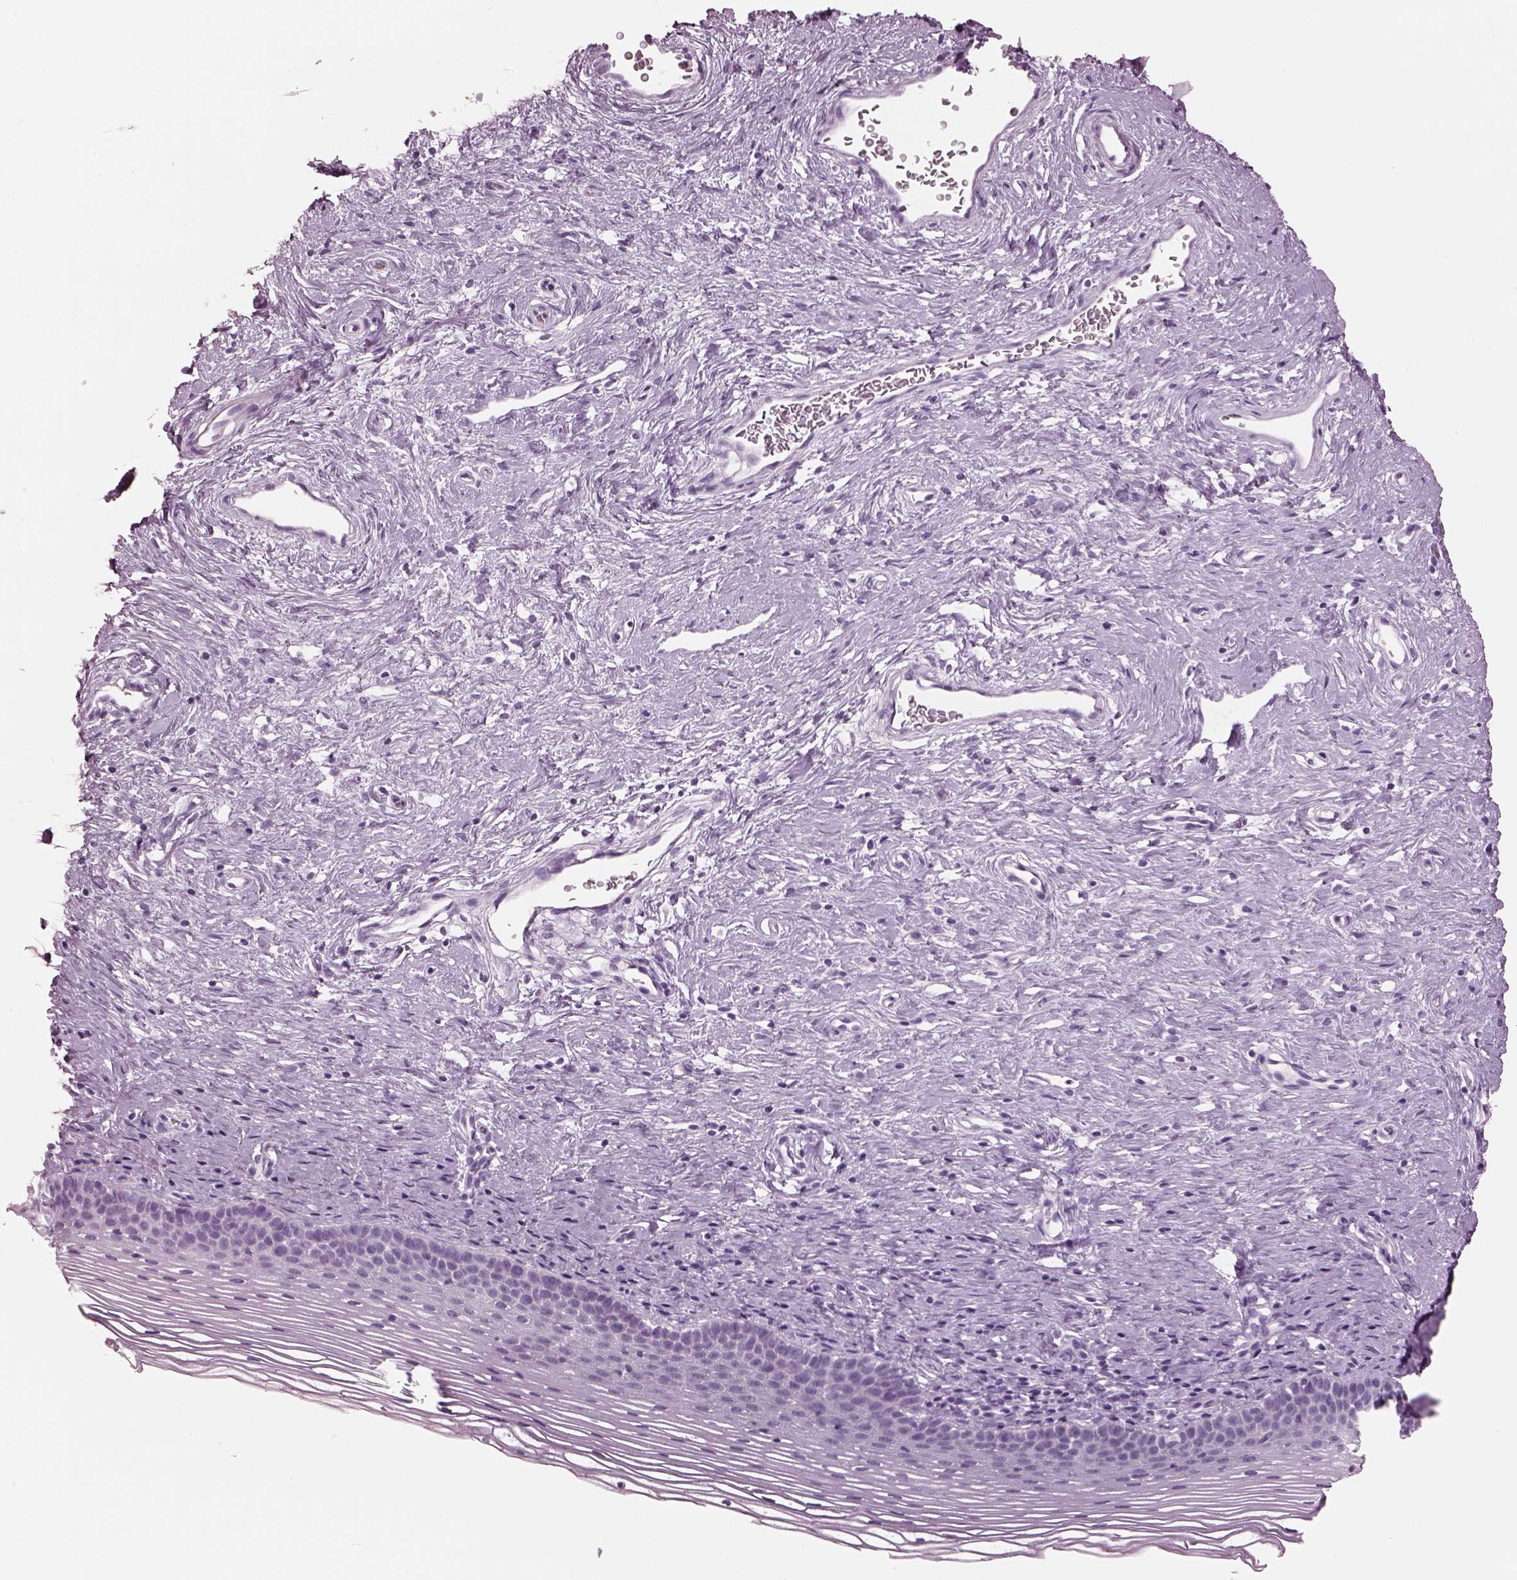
{"staining": {"intensity": "negative", "quantity": "none", "location": "none"}, "tissue": "cervix", "cell_type": "Glandular cells", "image_type": "normal", "snomed": [{"axis": "morphology", "description": "Normal tissue, NOS"}, {"axis": "topography", "description": "Cervix"}], "caption": "Immunohistochemistry of unremarkable human cervix demonstrates no expression in glandular cells.", "gene": "PACRG", "patient": {"sex": "female", "age": 39}}